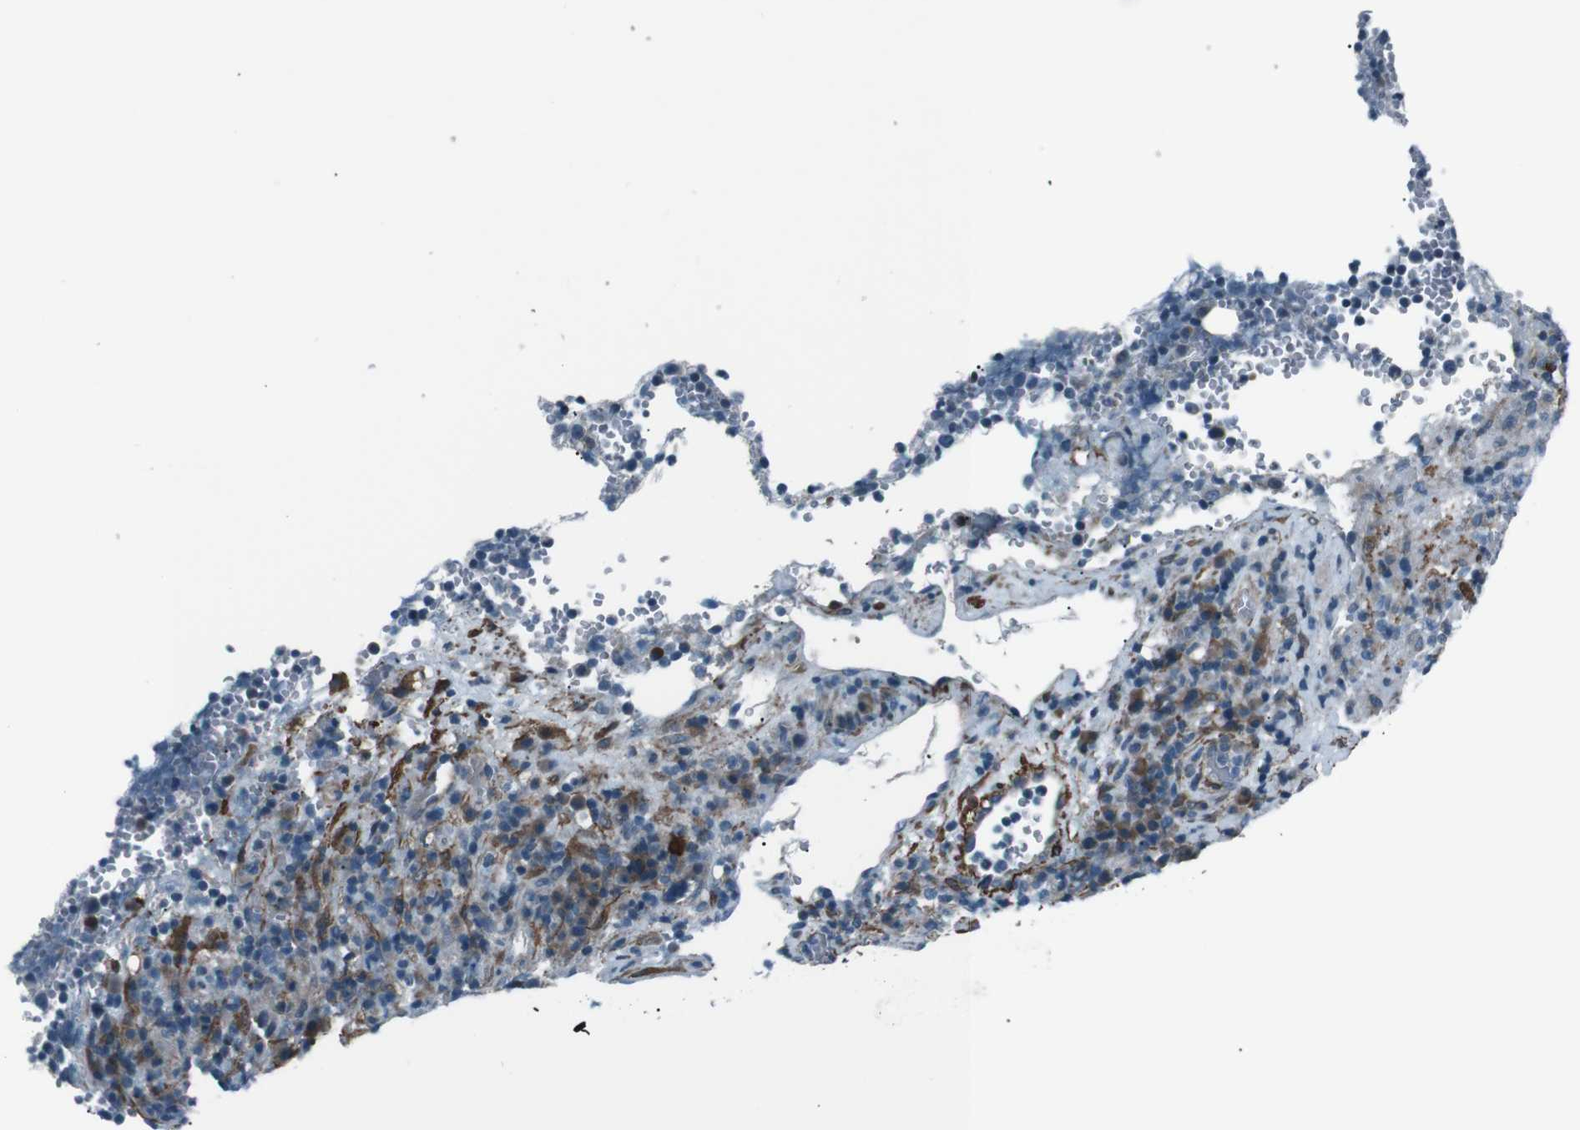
{"staining": {"intensity": "moderate", "quantity": "25%-75%", "location": "cytoplasmic/membranous"}, "tissue": "lymphoma", "cell_type": "Tumor cells", "image_type": "cancer", "snomed": [{"axis": "morphology", "description": "Malignant lymphoma, non-Hodgkin's type, High grade"}, {"axis": "topography", "description": "Lymph node"}], "caption": "Immunohistochemical staining of lymphoma displays medium levels of moderate cytoplasmic/membranous expression in approximately 25%-75% of tumor cells.", "gene": "PDLIM5", "patient": {"sex": "female", "age": 76}}